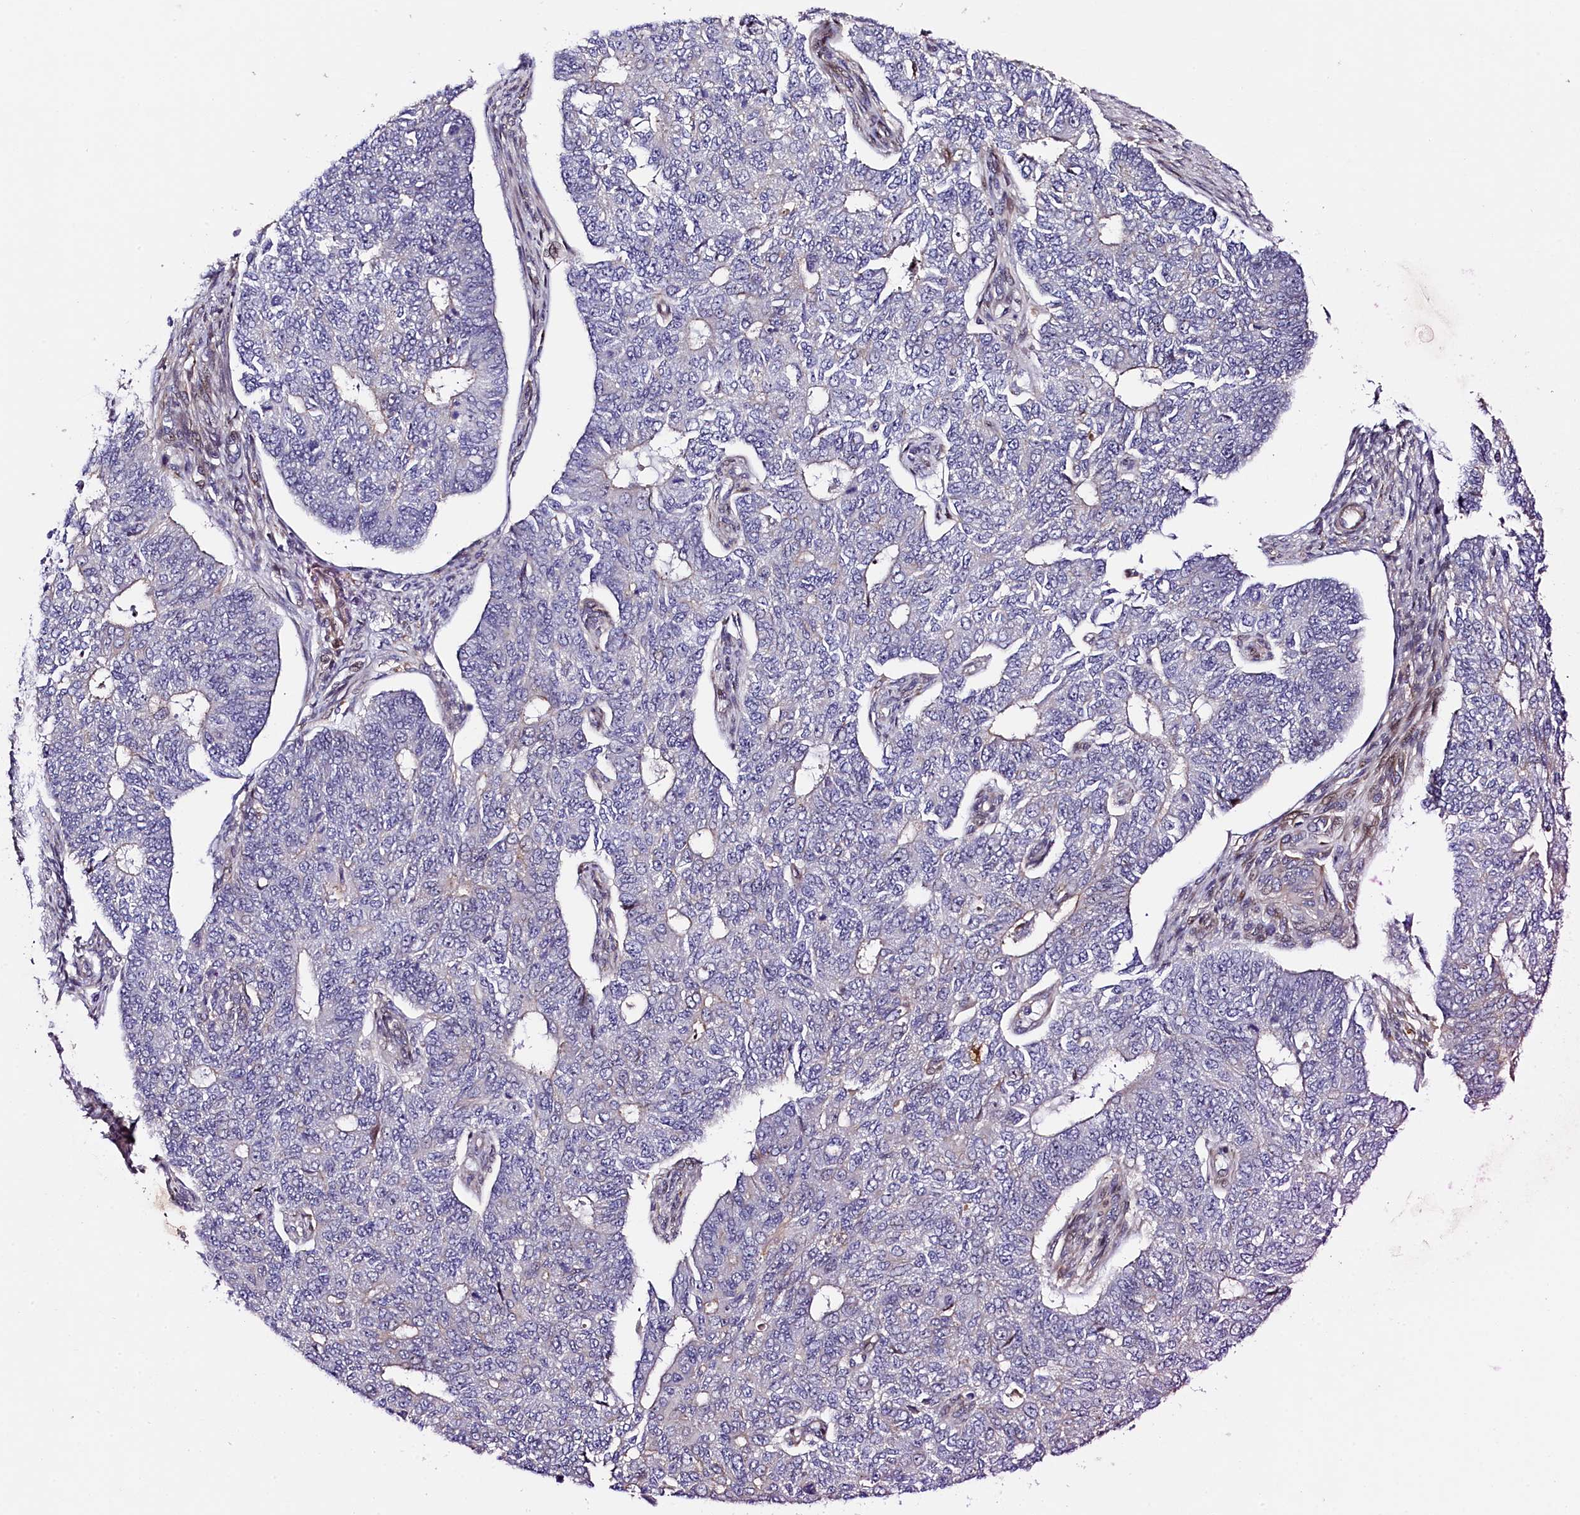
{"staining": {"intensity": "negative", "quantity": "none", "location": "none"}, "tissue": "endometrial cancer", "cell_type": "Tumor cells", "image_type": "cancer", "snomed": [{"axis": "morphology", "description": "Adenocarcinoma, NOS"}, {"axis": "topography", "description": "Endometrium"}], "caption": "Tumor cells show no significant protein expression in adenocarcinoma (endometrial). (Brightfield microscopy of DAB (3,3'-diaminobenzidine) IHC at high magnification).", "gene": "TGDS", "patient": {"sex": "female", "age": 32}}